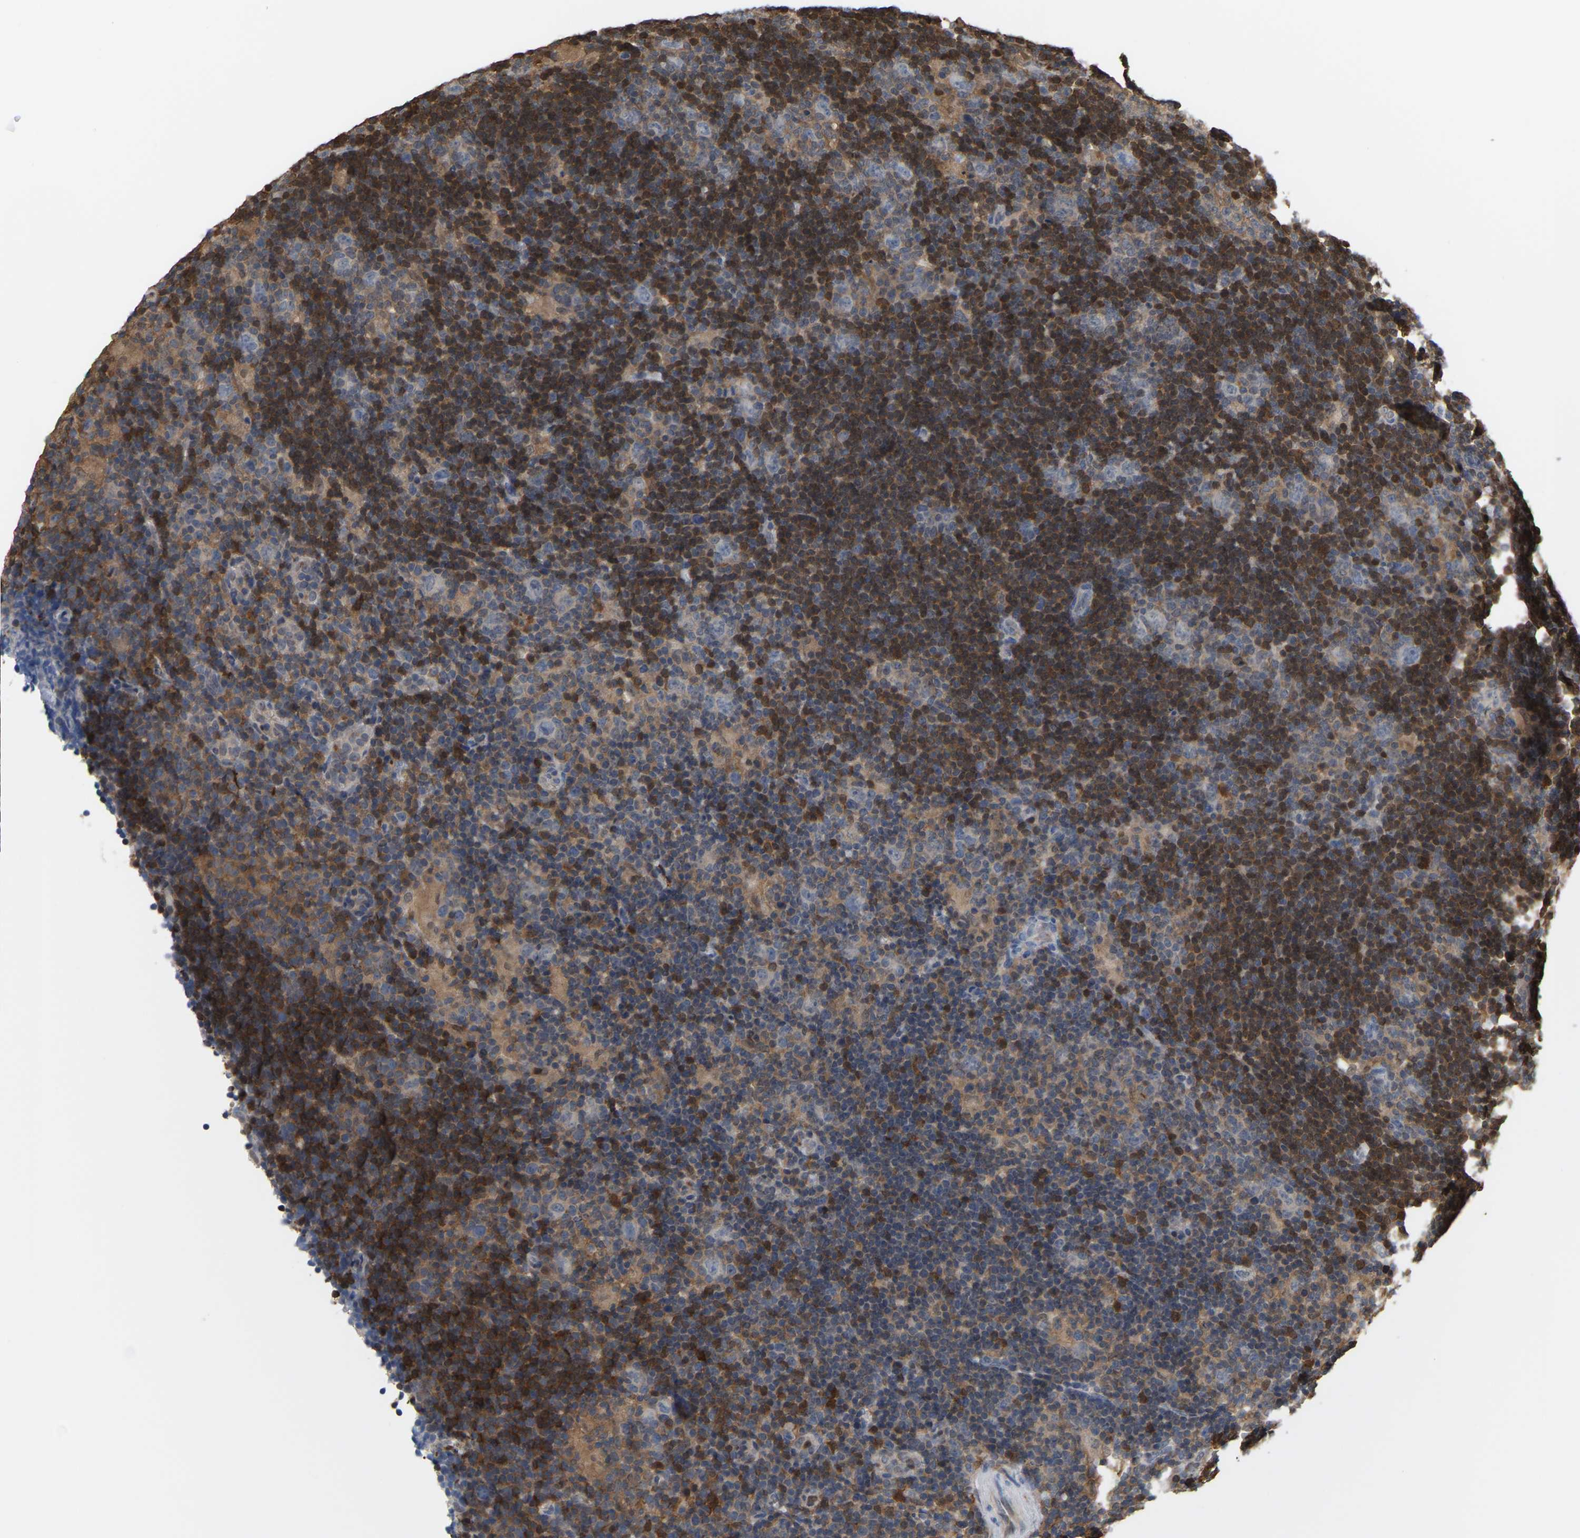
{"staining": {"intensity": "negative", "quantity": "none", "location": "none"}, "tissue": "lymphoma", "cell_type": "Tumor cells", "image_type": "cancer", "snomed": [{"axis": "morphology", "description": "Hodgkin's disease, NOS"}, {"axis": "topography", "description": "Lymph node"}], "caption": "Immunohistochemical staining of human lymphoma reveals no significant staining in tumor cells. Nuclei are stained in blue.", "gene": "MTPN", "patient": {"sex": "female", "age": 57}}